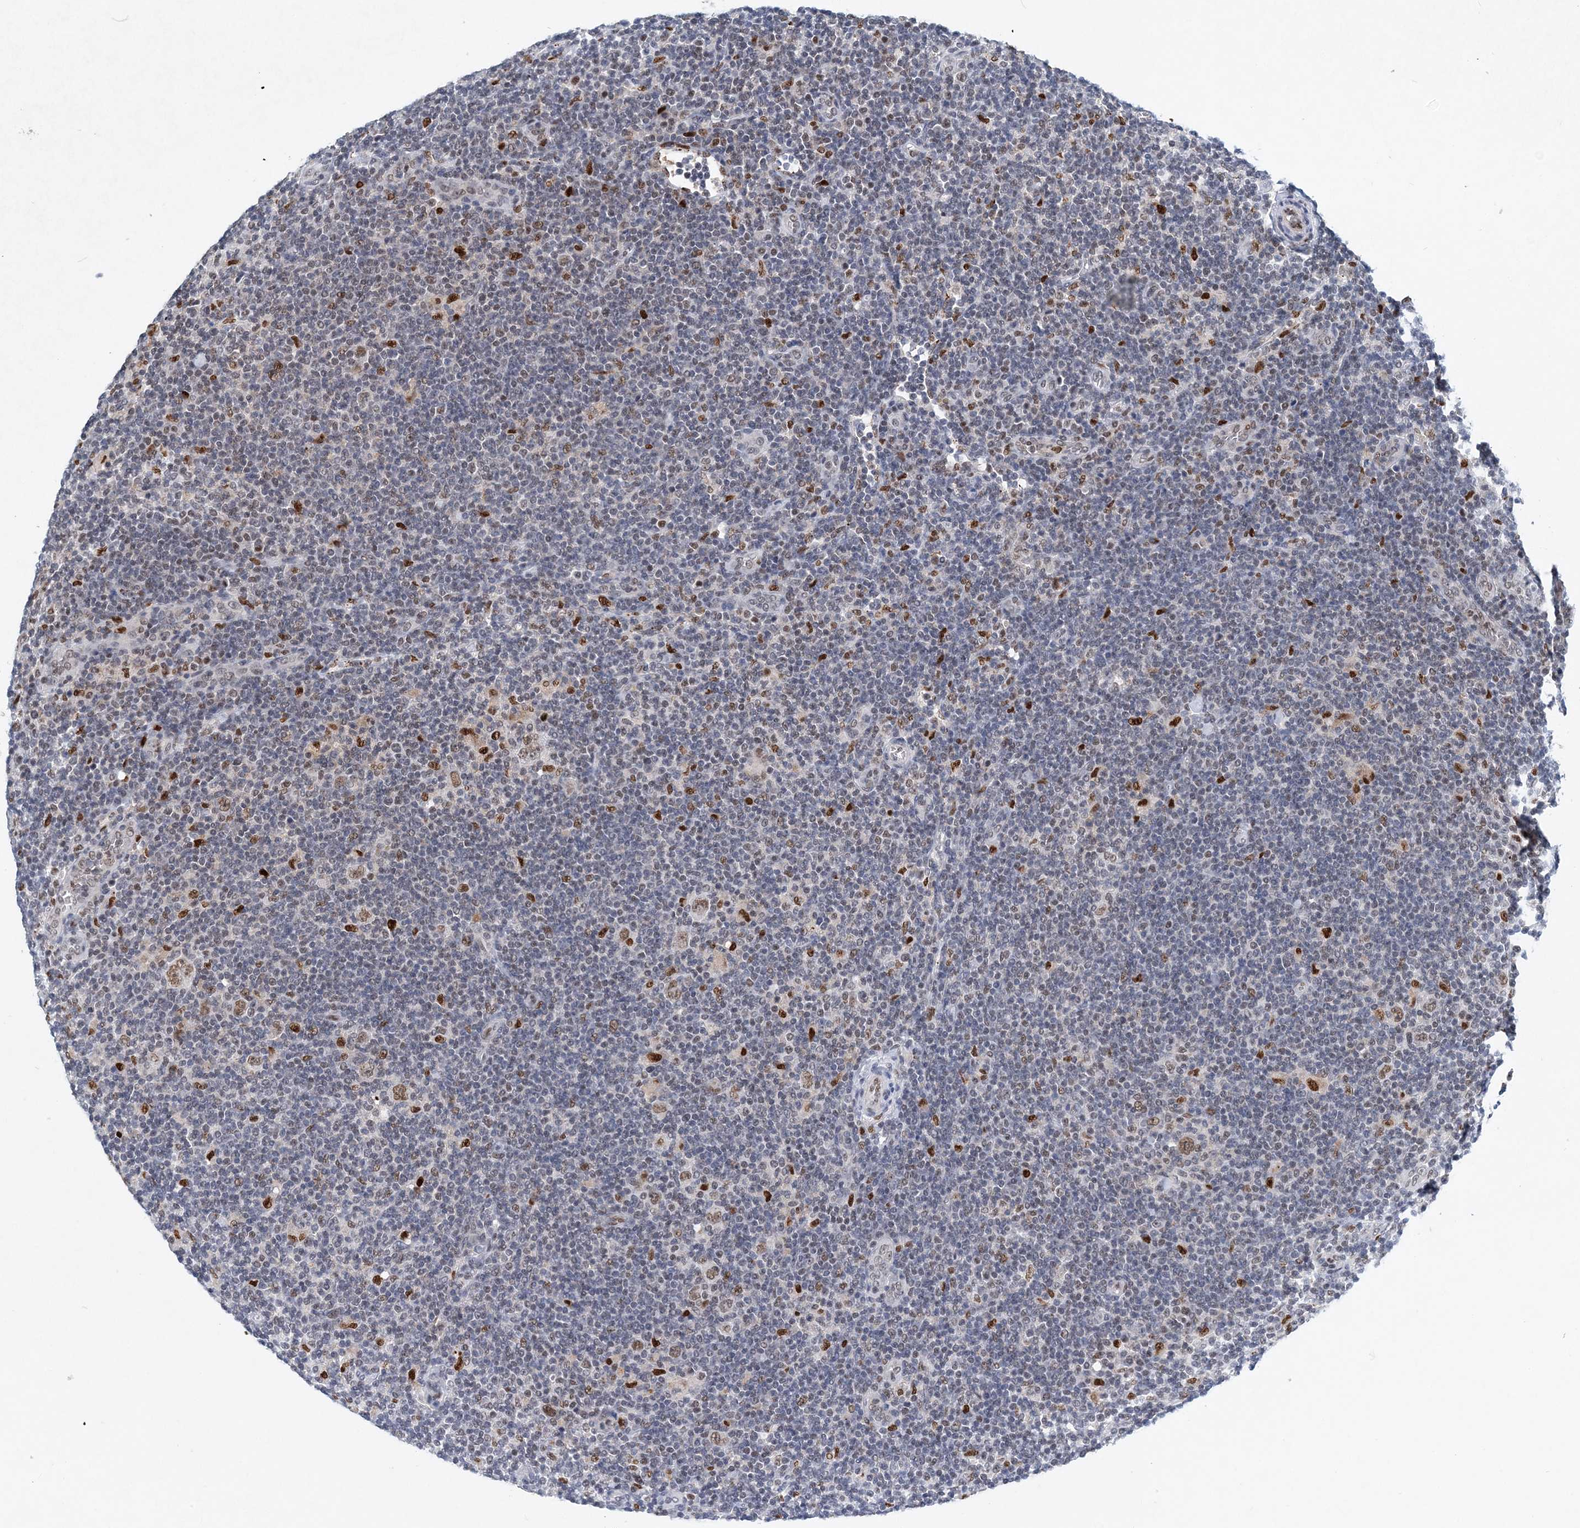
{"staining": {"intensity": "moderate", "quantity": ">75%", "location": "nuclear"}, "tissue": "lymphoma", "cell_type": "Tumor cells", "image_type": "cancer", "snomed": [{"axis": "morphology", "description": "Hodgkin's disease, NOS"}, {"axis": "topography", "description": "Lymph node"}], "caption": "IHC histopathology image of neoplastic tissue: Hodgkin's disease stained using immunohistochemistry displays medium levels of moderate protein expression localized specifically in the nuclear of tumor cells, appearing as a nuclear brown color.", "gene": "KPNA4", "patient": {"sex": "female", "age": 57}}